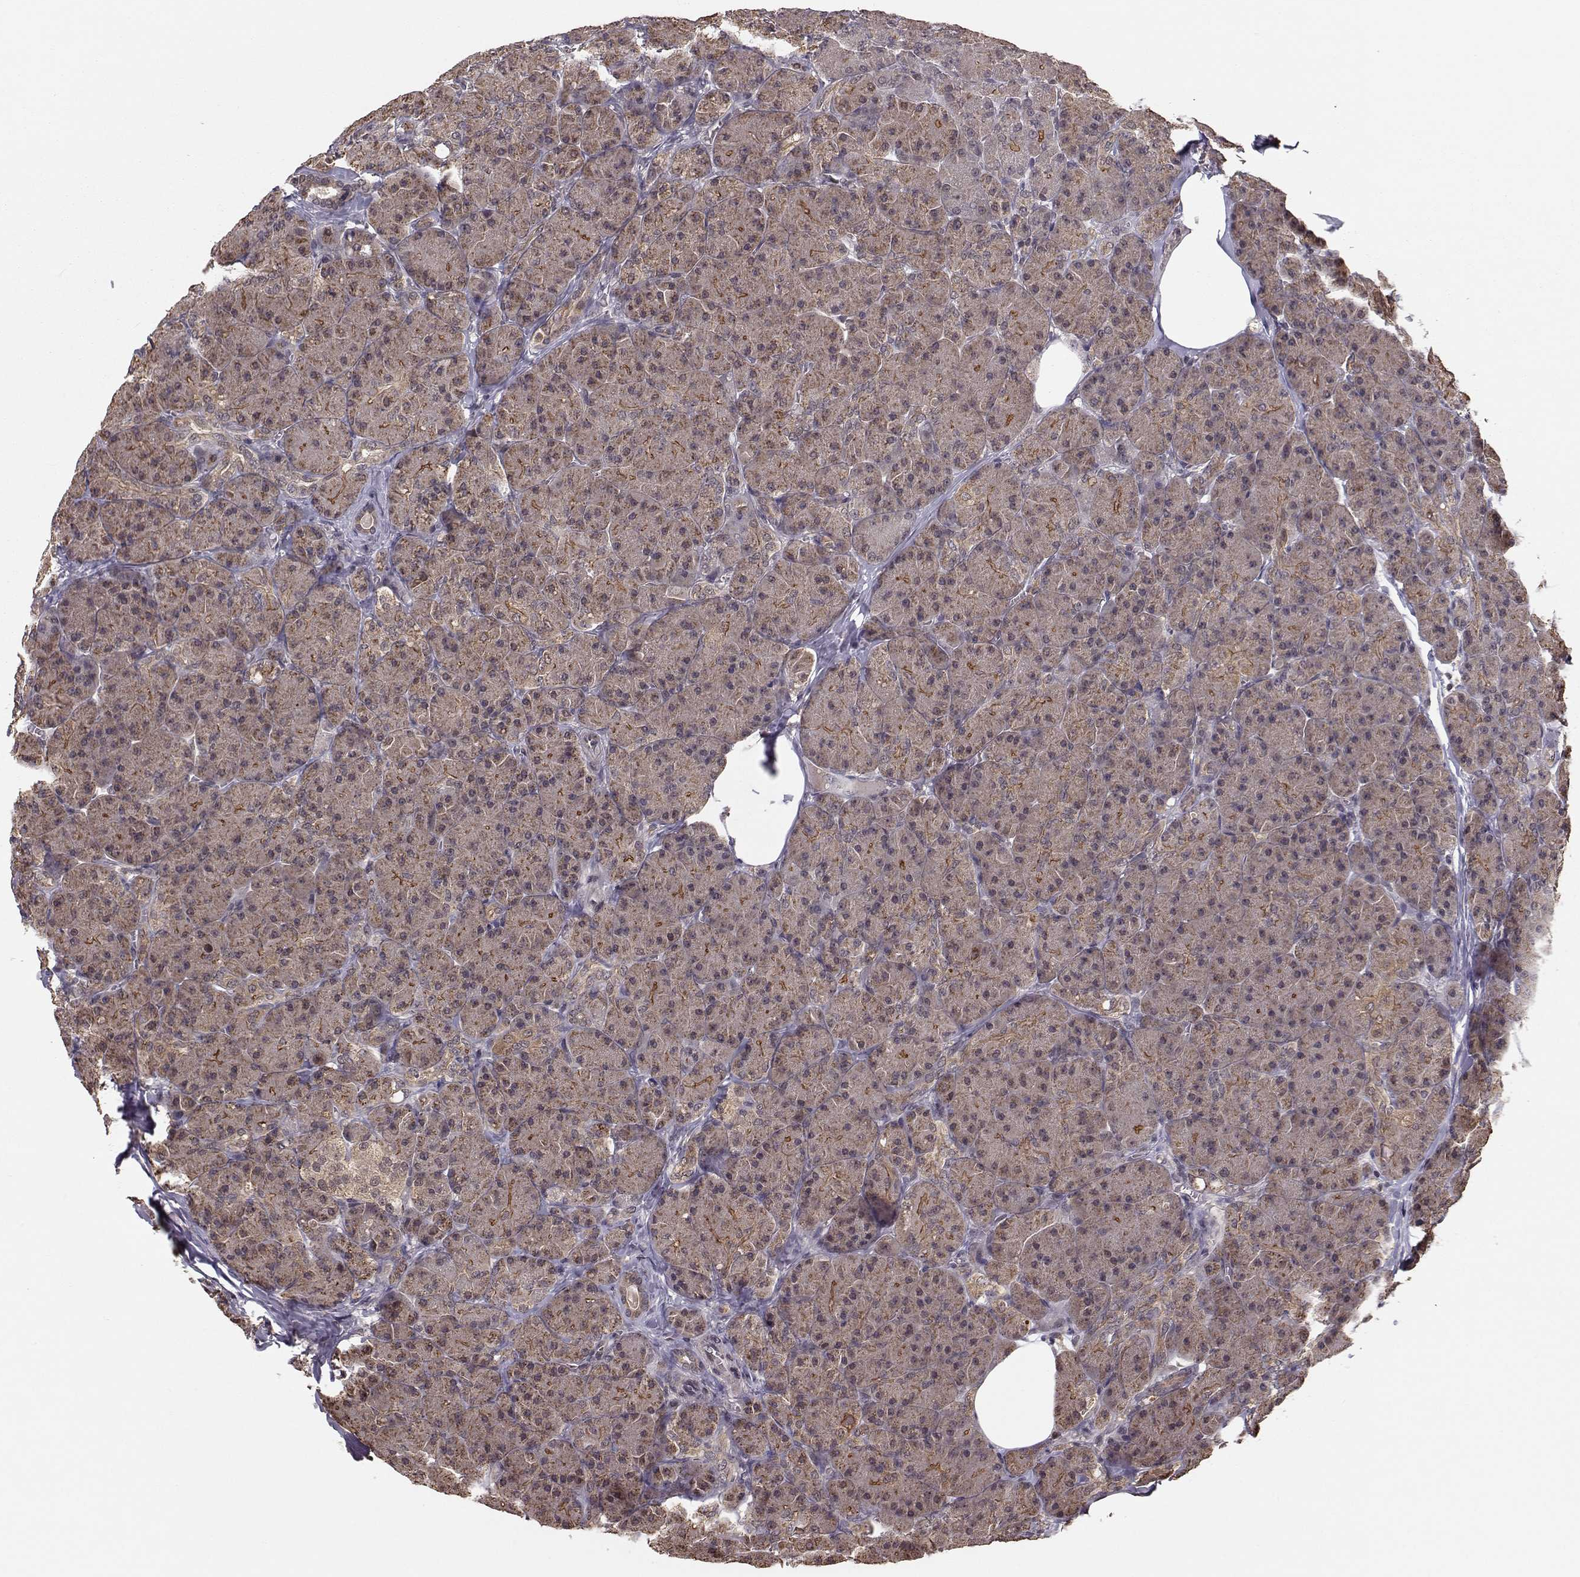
{"staining": {"intensity": "moderate", "quantity": "25%-75%", "location": "cytoplasmic/membranous"}, "tissue": "pancreas", "cell_type": "Exocrine glandular cells", "image_type": "normal", "snomed": [{"axis": "morphology", "description": "Normal tissue, NOS"}, {"axis": "topography", "description": "Pancreas"}], "caption": "Immunohistochemistry (IHC) staining of normal pancreas, which displays medium levels of moderate cytoplasmic/membranous expression in about 25%-75% of exocrine glandular cells indicating moderate cytoplasmic/membranous protein positivity. The staining was performed using DAB (brown) for protein detection and nuclei were counterstained in hematoxylin (blue).", "gene": "PLEKHG3", "patient": {"sex": "male", "age": 57}}